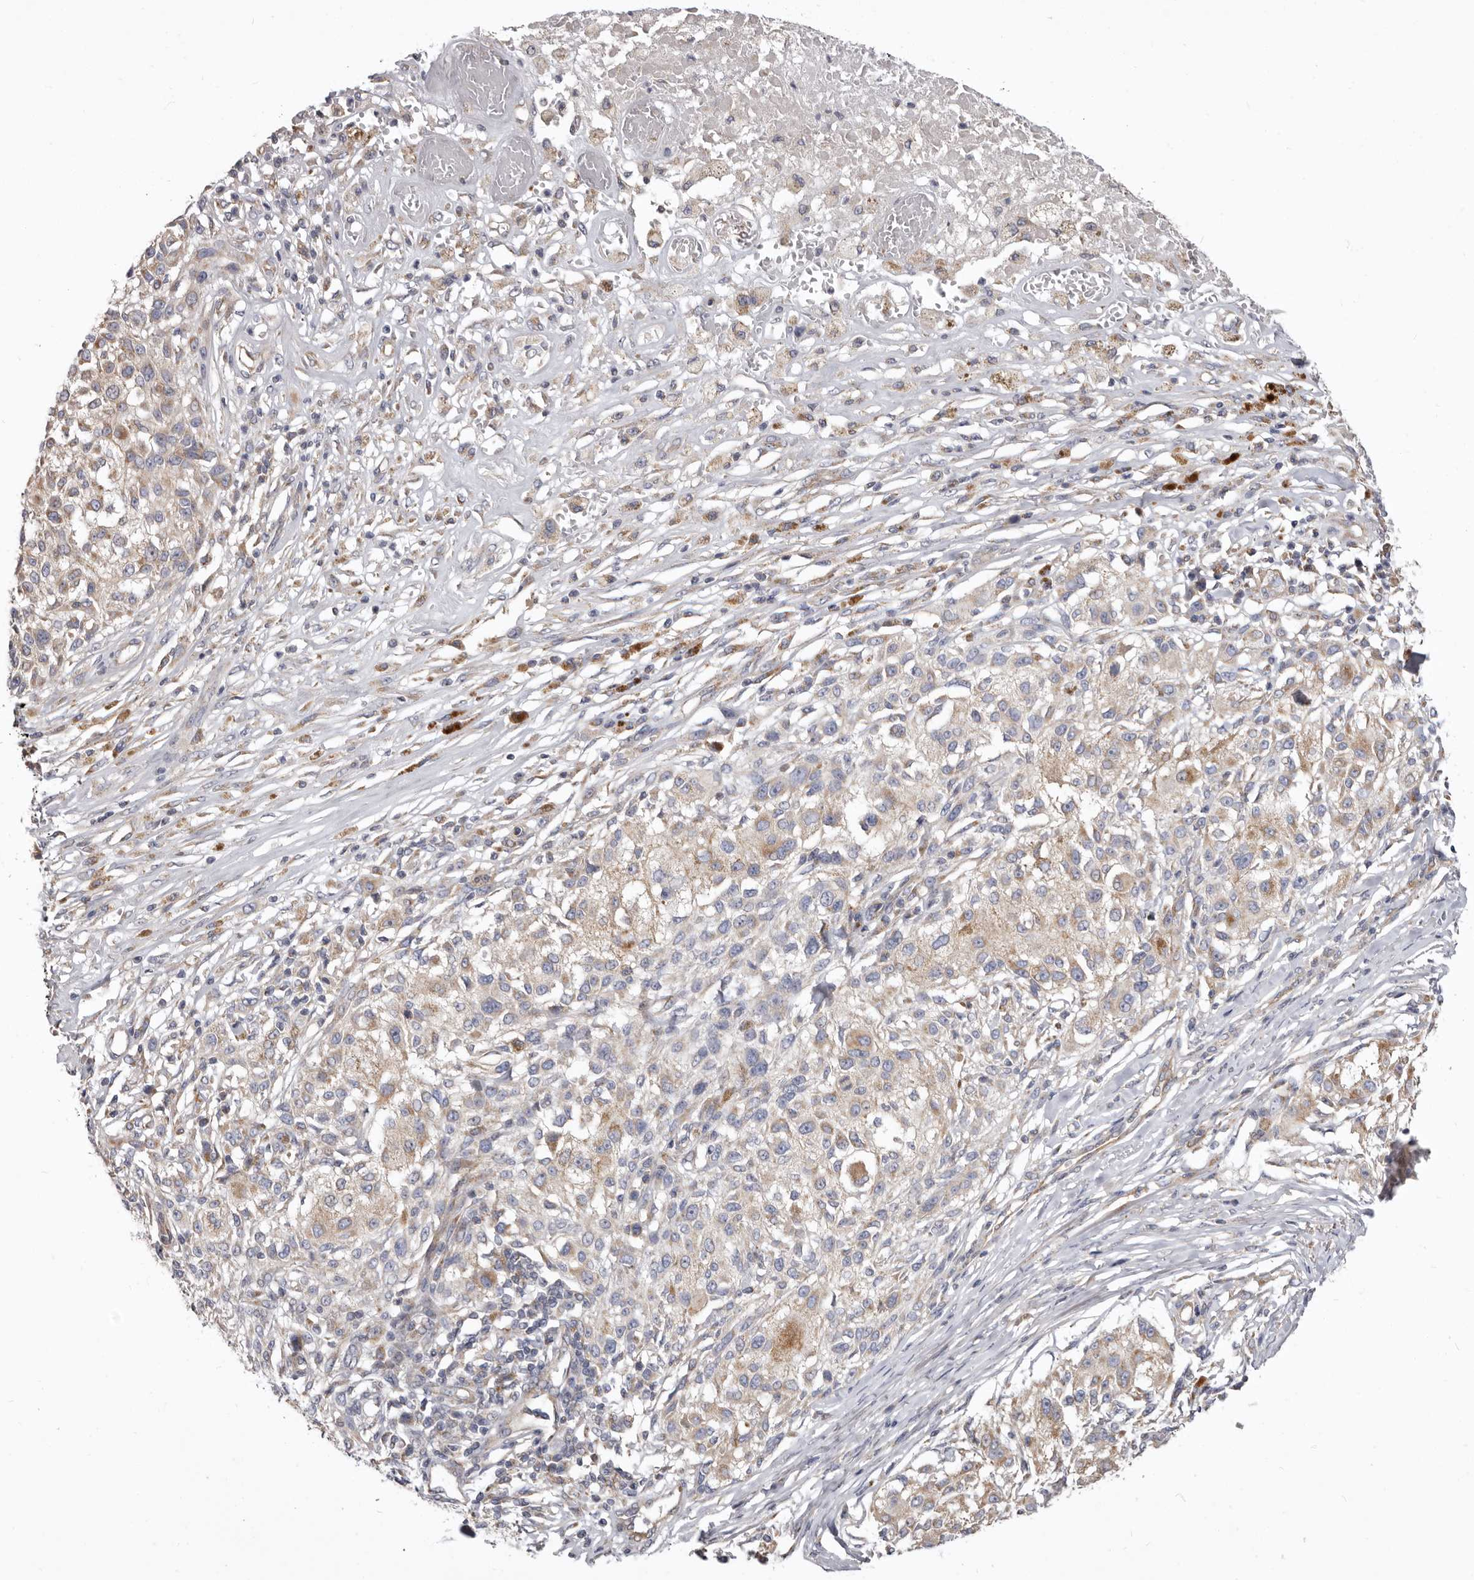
{"staining": {"intensity": "weak", "quantity": ">75%", "location": "cytoplasmic/membranous"}, "tissue": "melanoma", "cell_type": "Tumor cells", "image_type": "cancer", "snomed": [{"axis": "morphology", "description": "Necrosis, NOS"}, {"axis": "morphology", "description": "Malignant melanoma, NOS"}, {"axis": "topography", "description": "Skin"}], "caption": "There is low levels of weak cytoplasmic/membranous positivity in tumor cells of melanoma, as demonstrated by immunohistochemical staining (brown color).", "gene": "FMO2", "patient": {"sex": "female", "age": 87}}